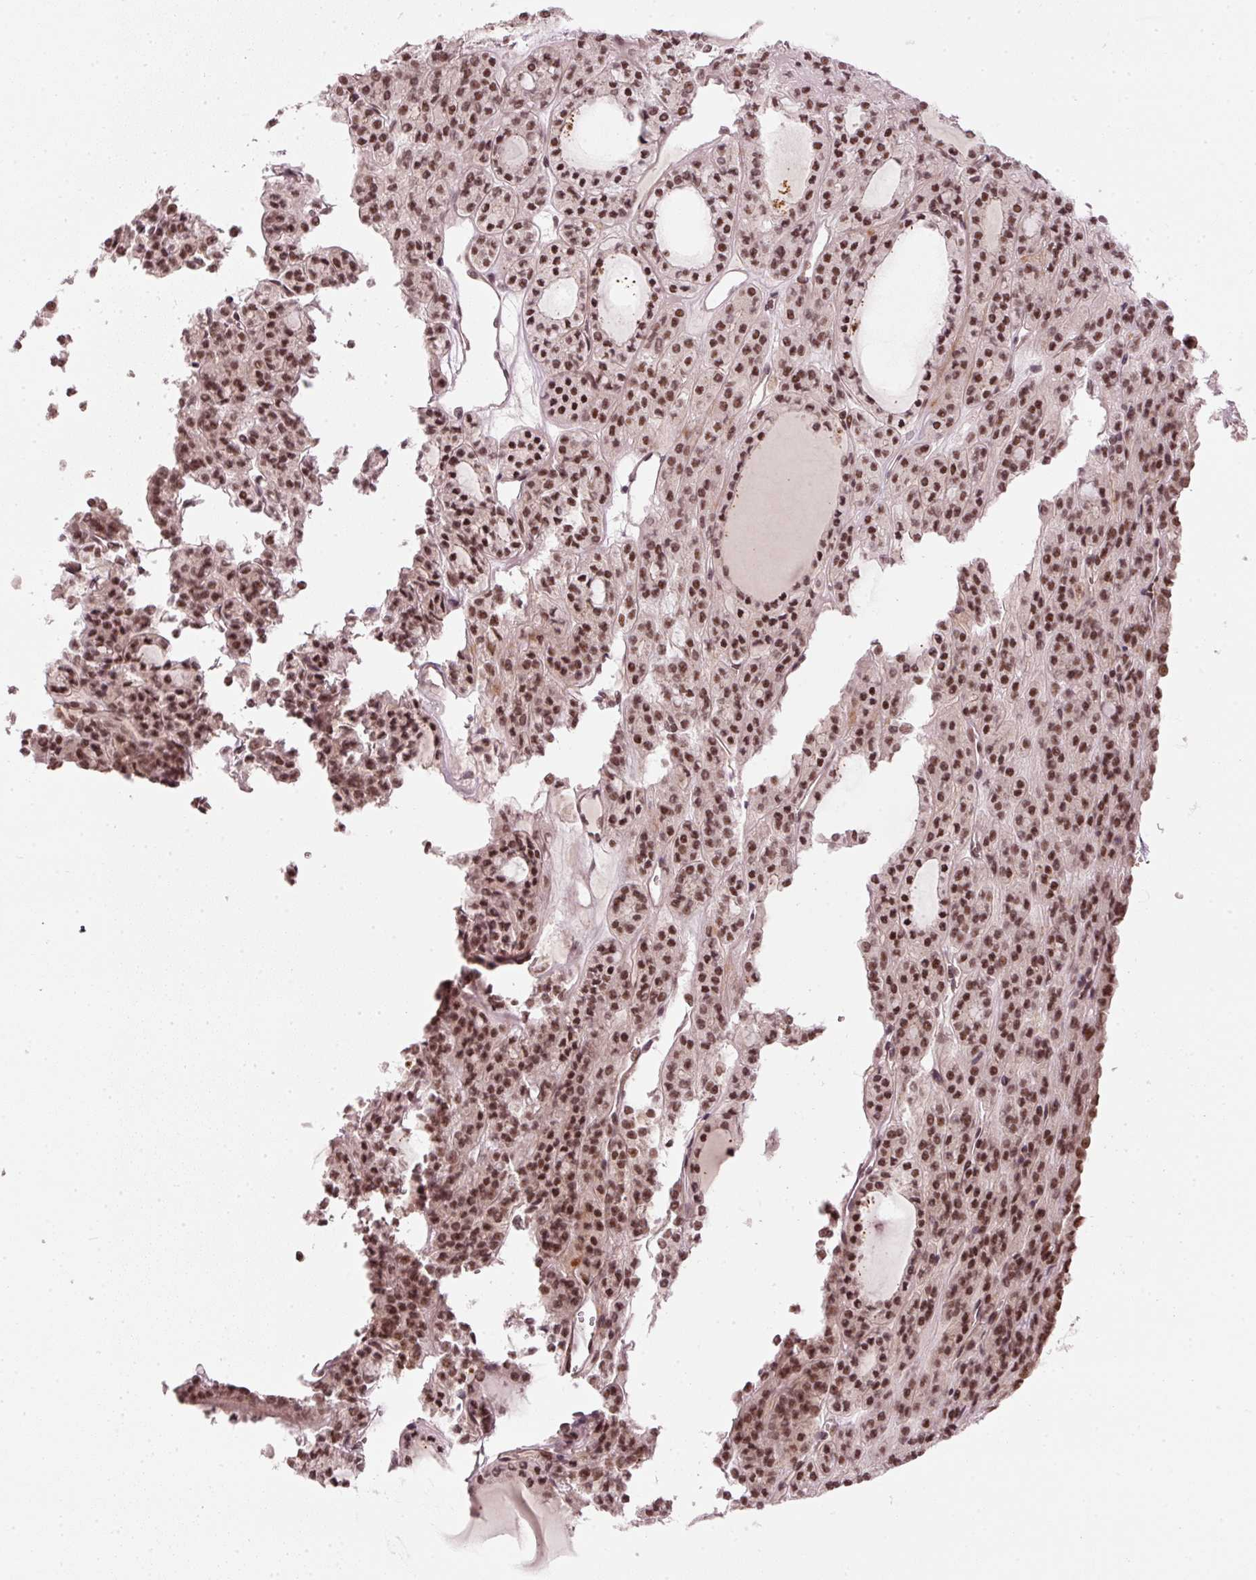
{"staining": {"intensity": "moderate", "quantity": ">75%", "location": "nuclear"}, "tissue": "thyroid cancer", "cell_type": "Tumor cells", "image_type": "cancer", "snomed": [{"axis": "morphology", "description": "Follicular adenoma carcinoma, NOS"}, {"axis": "topography", "description": "Thyroid gland"}], "caption": "This is an image of immunohistochemistry staining of thyroid cancer (follicular adenoma carcinoma), which shows moderate expression in the nuclear of tumor cells.", "gene": "THOC6", "patient": {"sex": "female", "age": 63}}